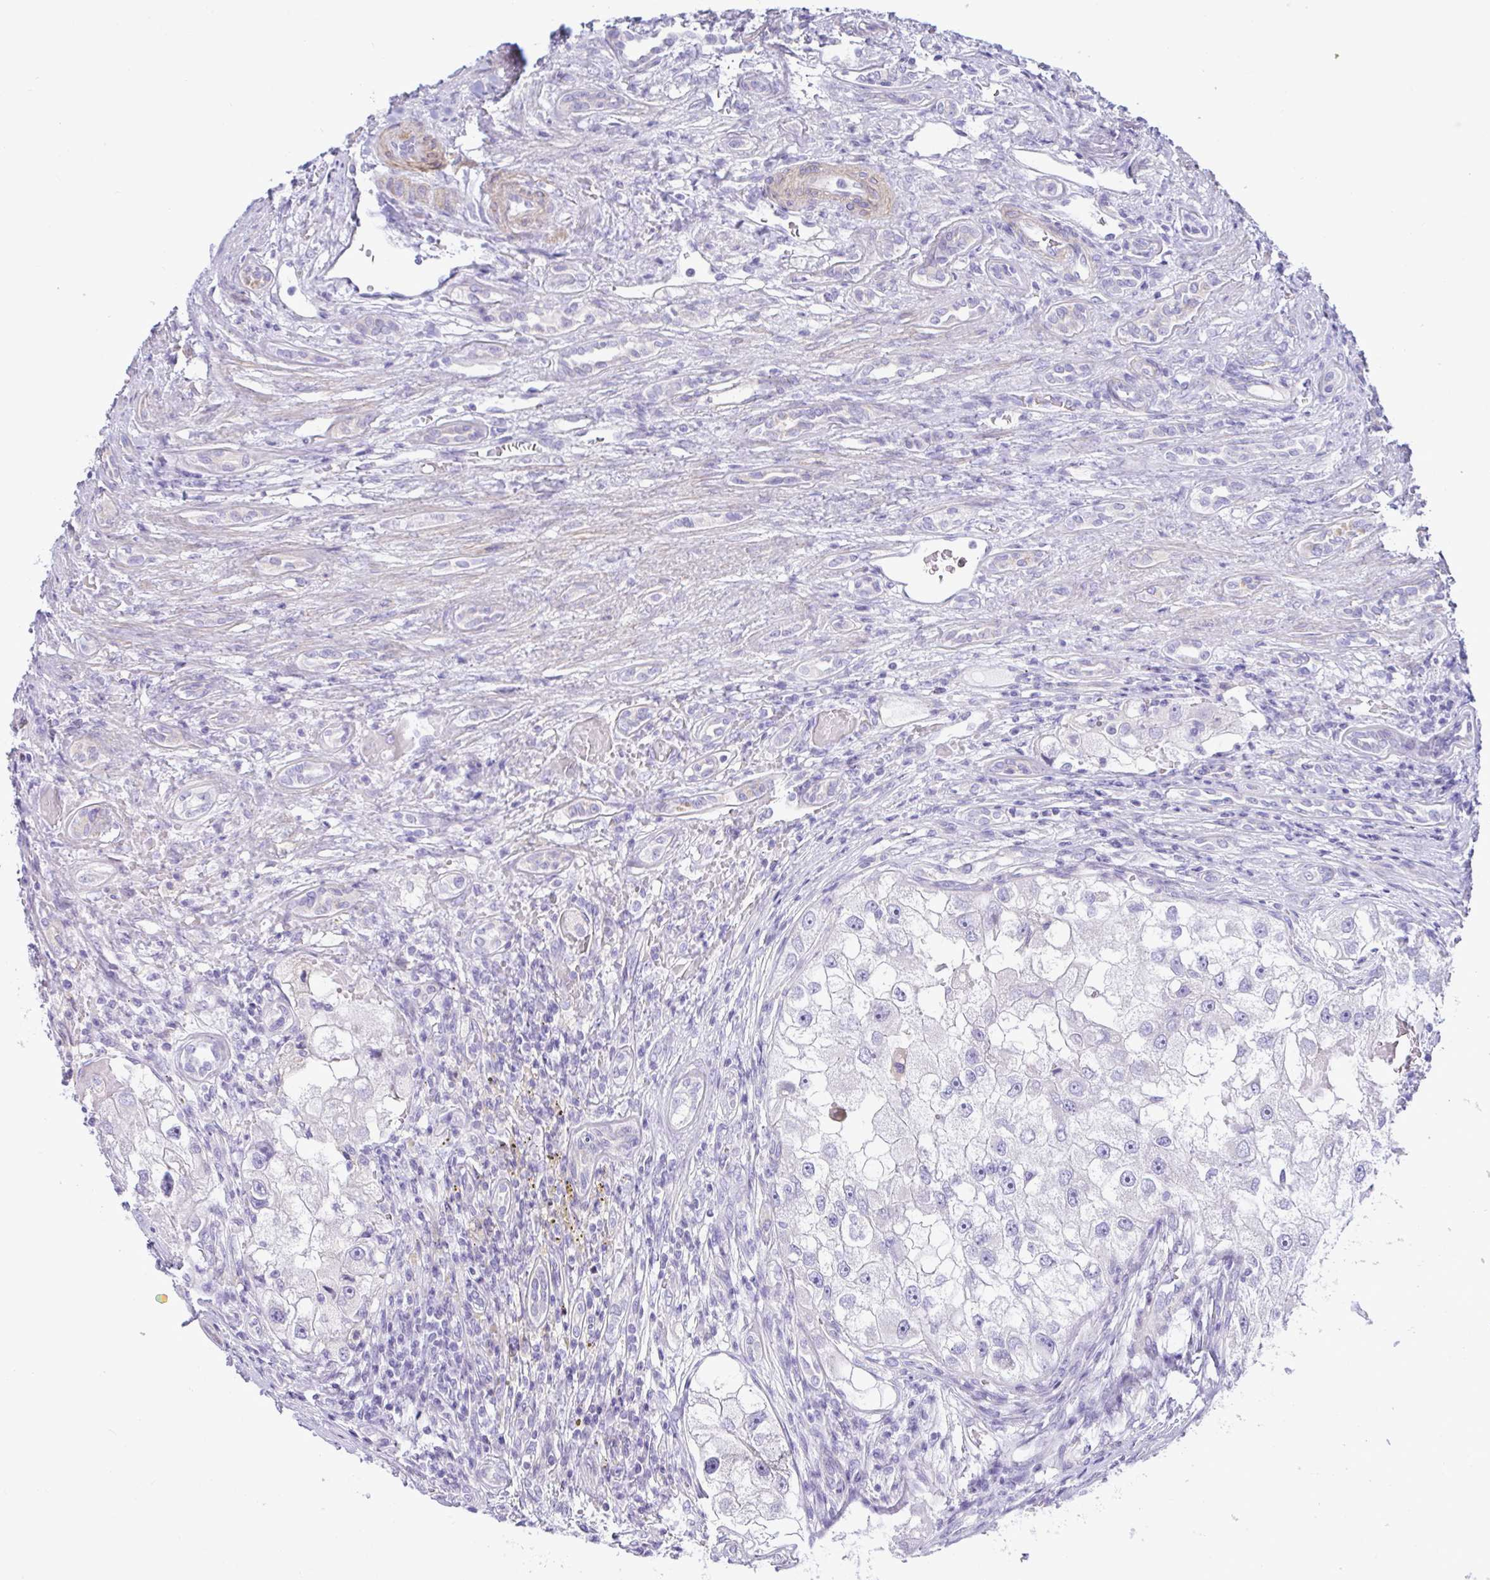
{"staining": {"intensity": "negative", "quantity": "none", "location": "none"}, "tissue": "renal cancer", "cell_type": "Tumor cells", "image_type": "cancer", "snomed": [{"axis": "morphology", "description": "Adenocarcinoma, NOS"}, {"axis": "topography", "description": "Kidney"}], "caption": "A high-resolution photomicrograph shows IHC staining of adenocarcinoma (renal), which exhibits no significant expression in tumor cells. Nuclei are stained in blue.", "gene": "MED11", "patient": {"sex": "male", "age": 63}}